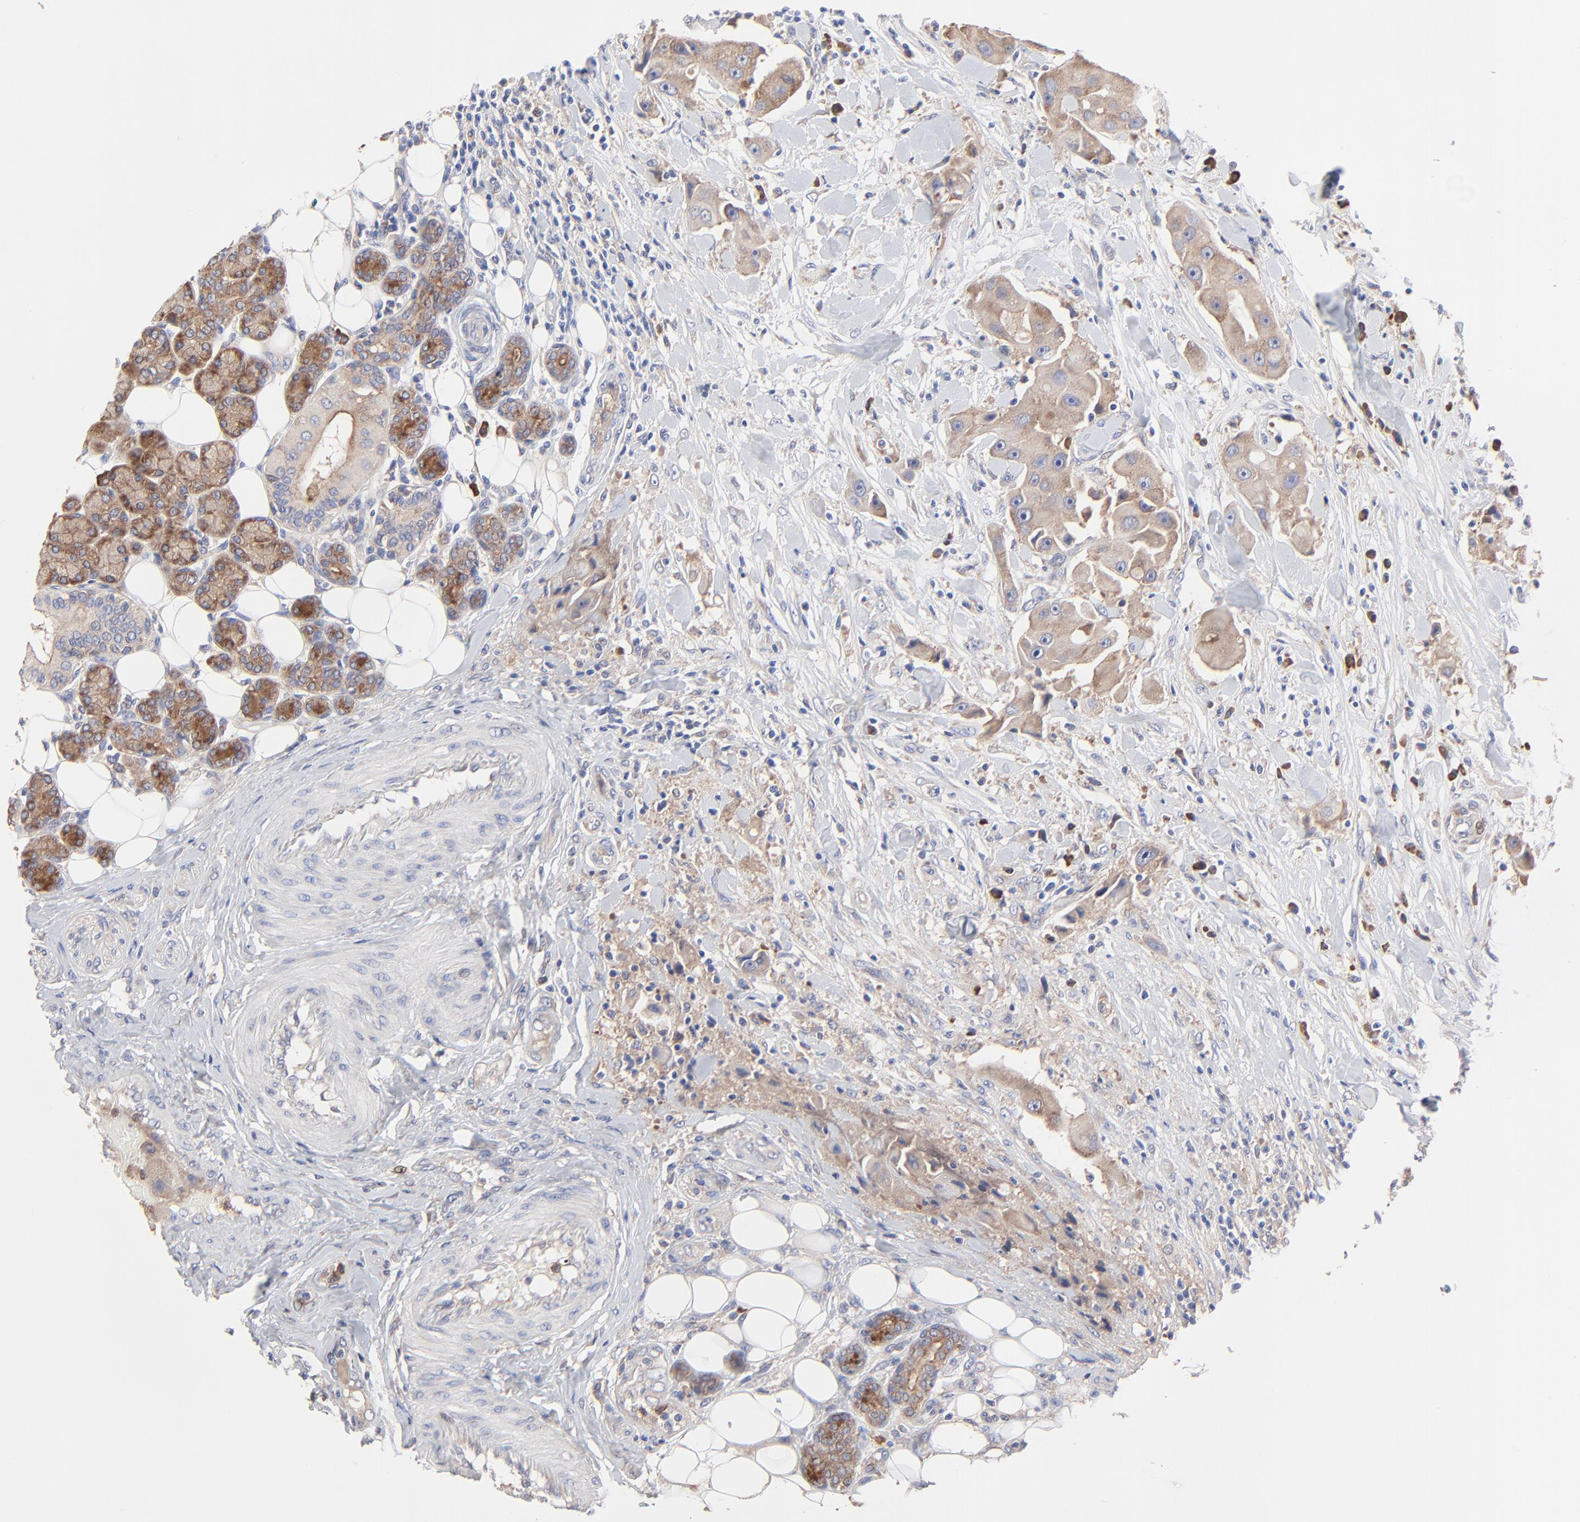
{"staining": {"intensity": "moderate", "quantity": ">75%", "location": "cytoplasmic/membranous"}, "tissue": "head and neck cancer", "cell_type": "Tumor cells", "image_type": "cancer", "snomed": [{"axis": "morphology", "description": "Normal tissue, NOS"}, {"axis": "morphology", "description": "Adenocarcinoma, NOS"}, {"axis": "topography", "description": "Salivary gland"}, {"axis": "topography", "description": "Head-Neck"}], "caption": "Head and neck cancer (adenocarcinoma) was stained to show a protein in brown. There is medium levels of moderate cytoplasmic/membranous staining in about >75% of tumor cells.", "gene": "PPFIBP2", "patient": {"sex": "male", "age": 80}}